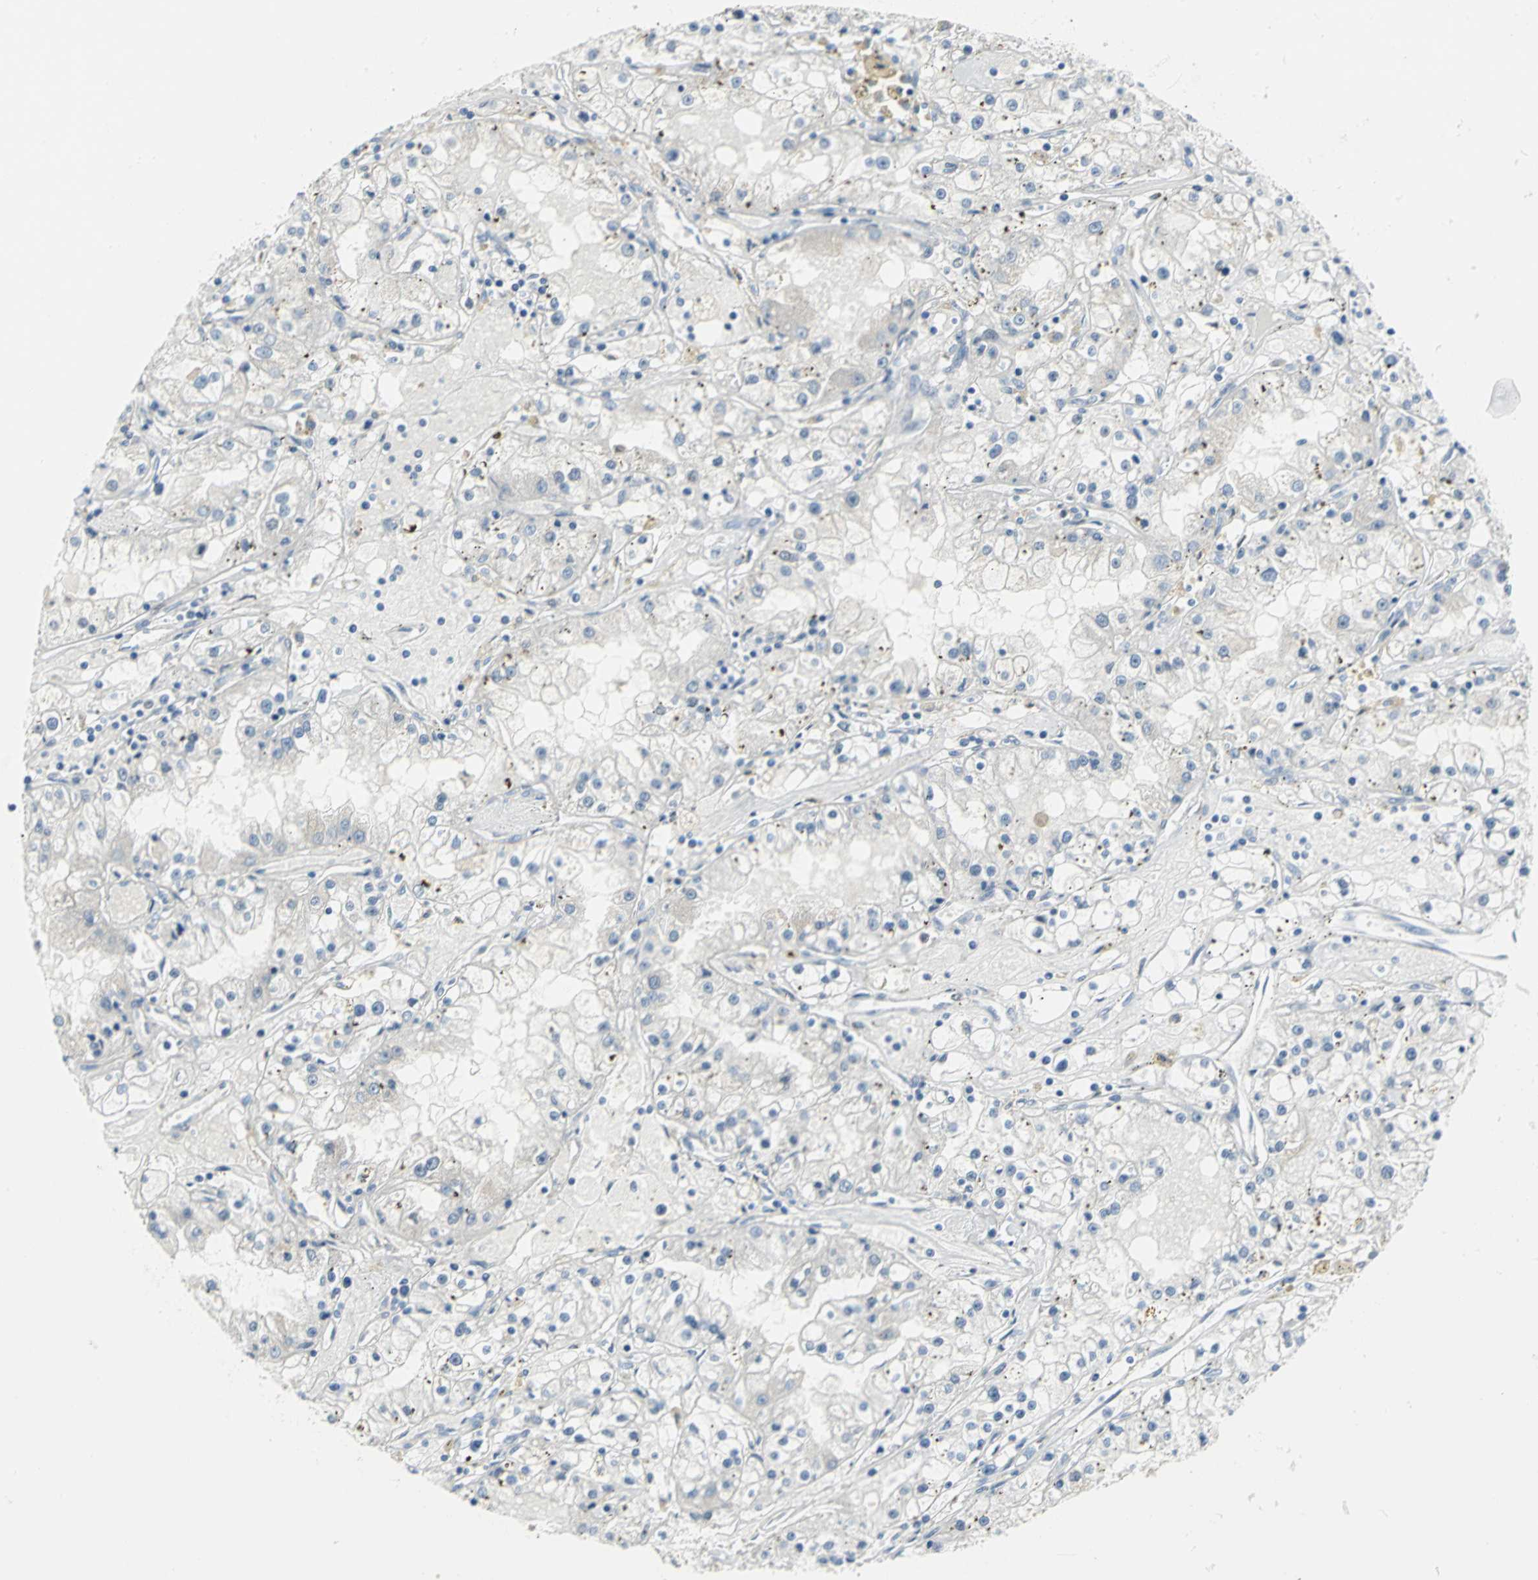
{"staining": {"intensity": "negative", "quantity": "none", "location": "none"}, "tissue": "renal cancer", "cell_type": "Tumor cells", "image_type": "cancer", "snomed": [{"axis": "morphology", "description": "Adenocarcinoma, NOS"}, {"axis": "topography", "description": "Kidney"}], "caption": "The immunohistochemistry histopathology image has no significant positivity in tumor cells of adenocarcinoma (renal) tissue.", "gene": "MCM4", "patient": {"sex": "male", "age": 56}}